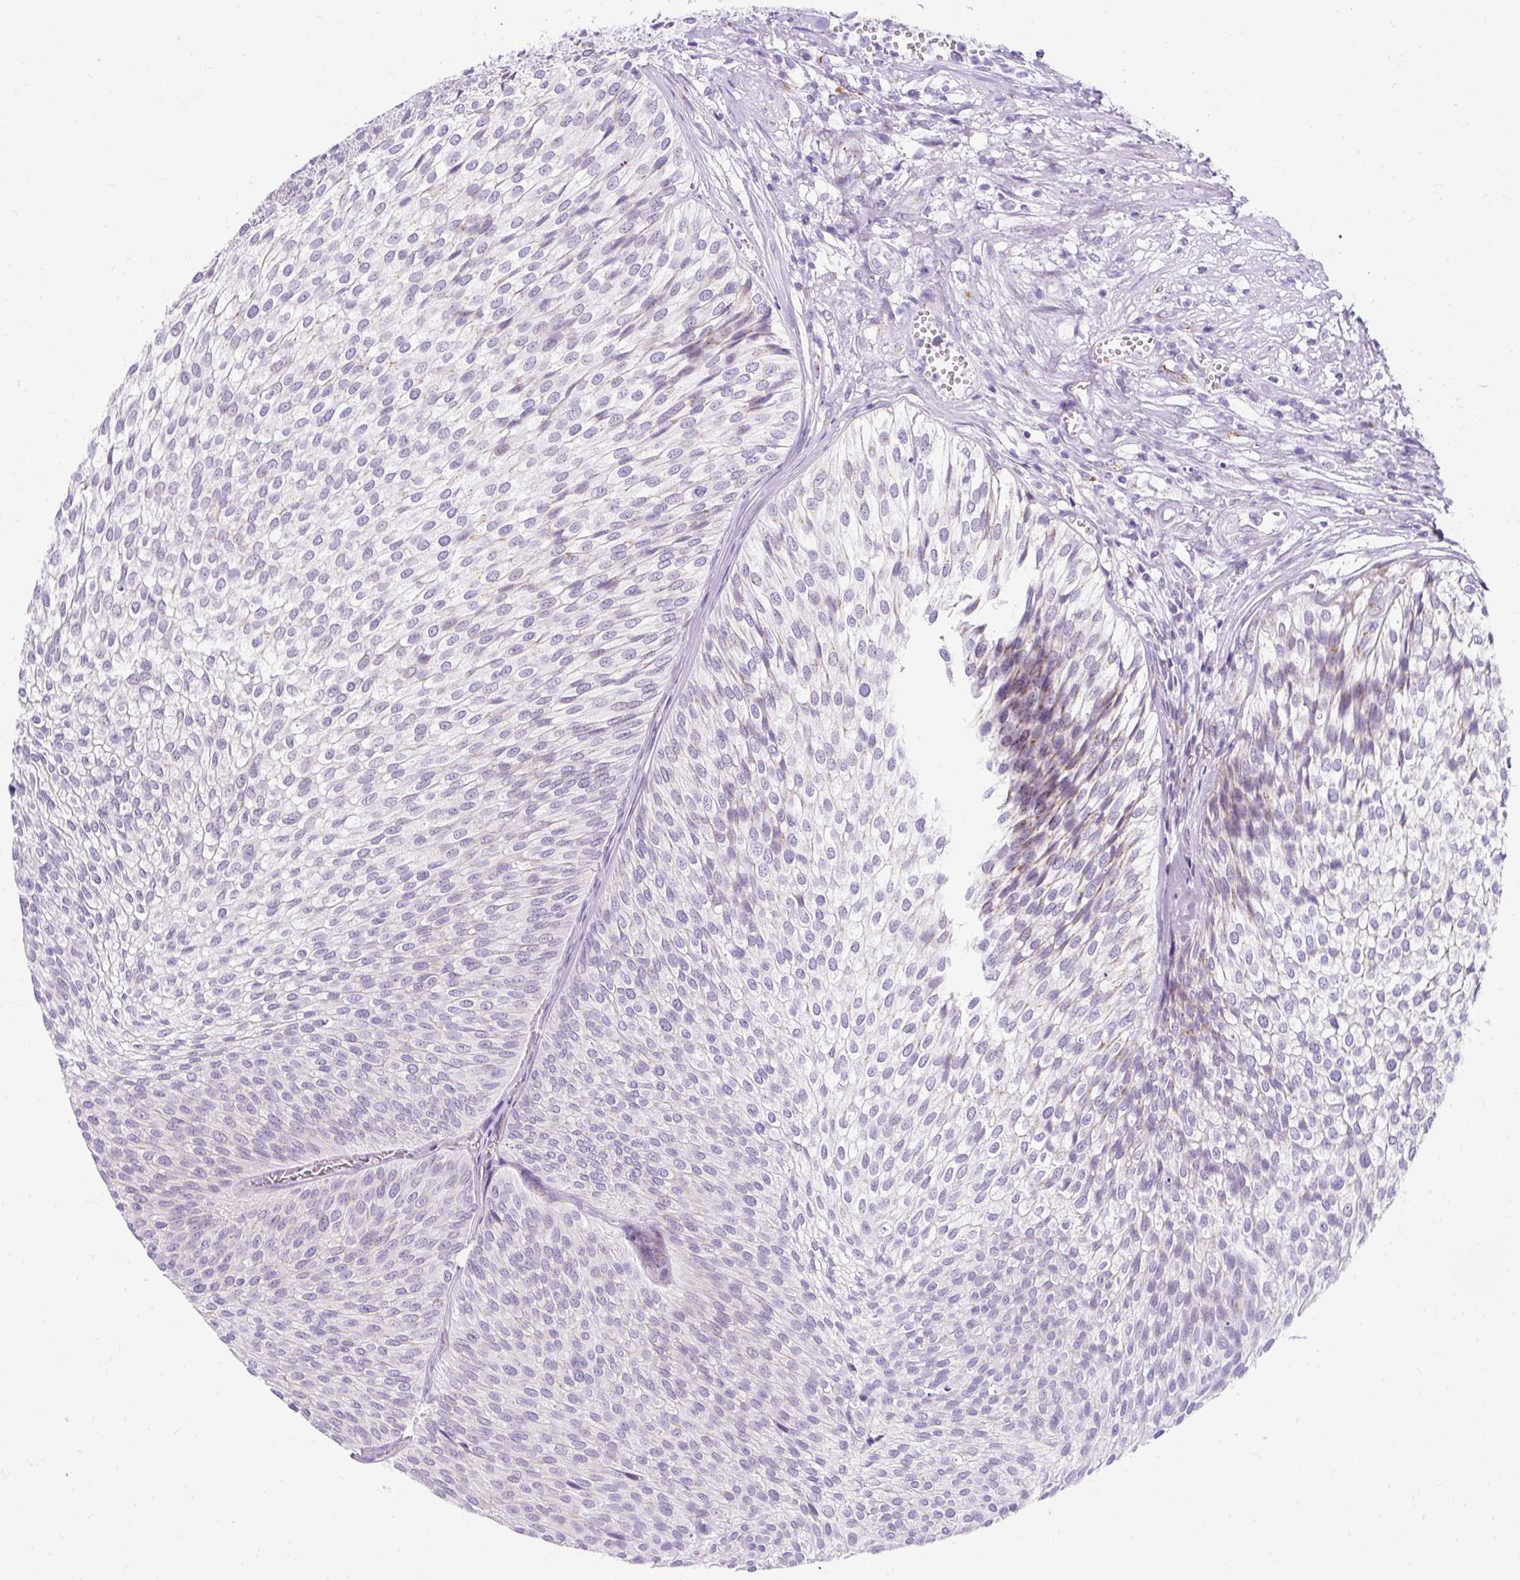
{"staining": {"intensity": "negative", "quantity": "none", "location": "none"}, "tissue": "urothelial cancer", "cell_type": "Tumor cells", "image_type": "cancer", "snomed": [{"axis": "morphology", "description": "Urothelial carcinoma, Low grade"}, {"axis": "topography", "description": "Urinary bladder"}], "caption": "Human urothelial cancer stained for a protein using immunohistochemistry (IHC) displays no expression in tumor cells.", "gene": "GOLGA8A", "patient": {"sex": "male", "age": 91}}